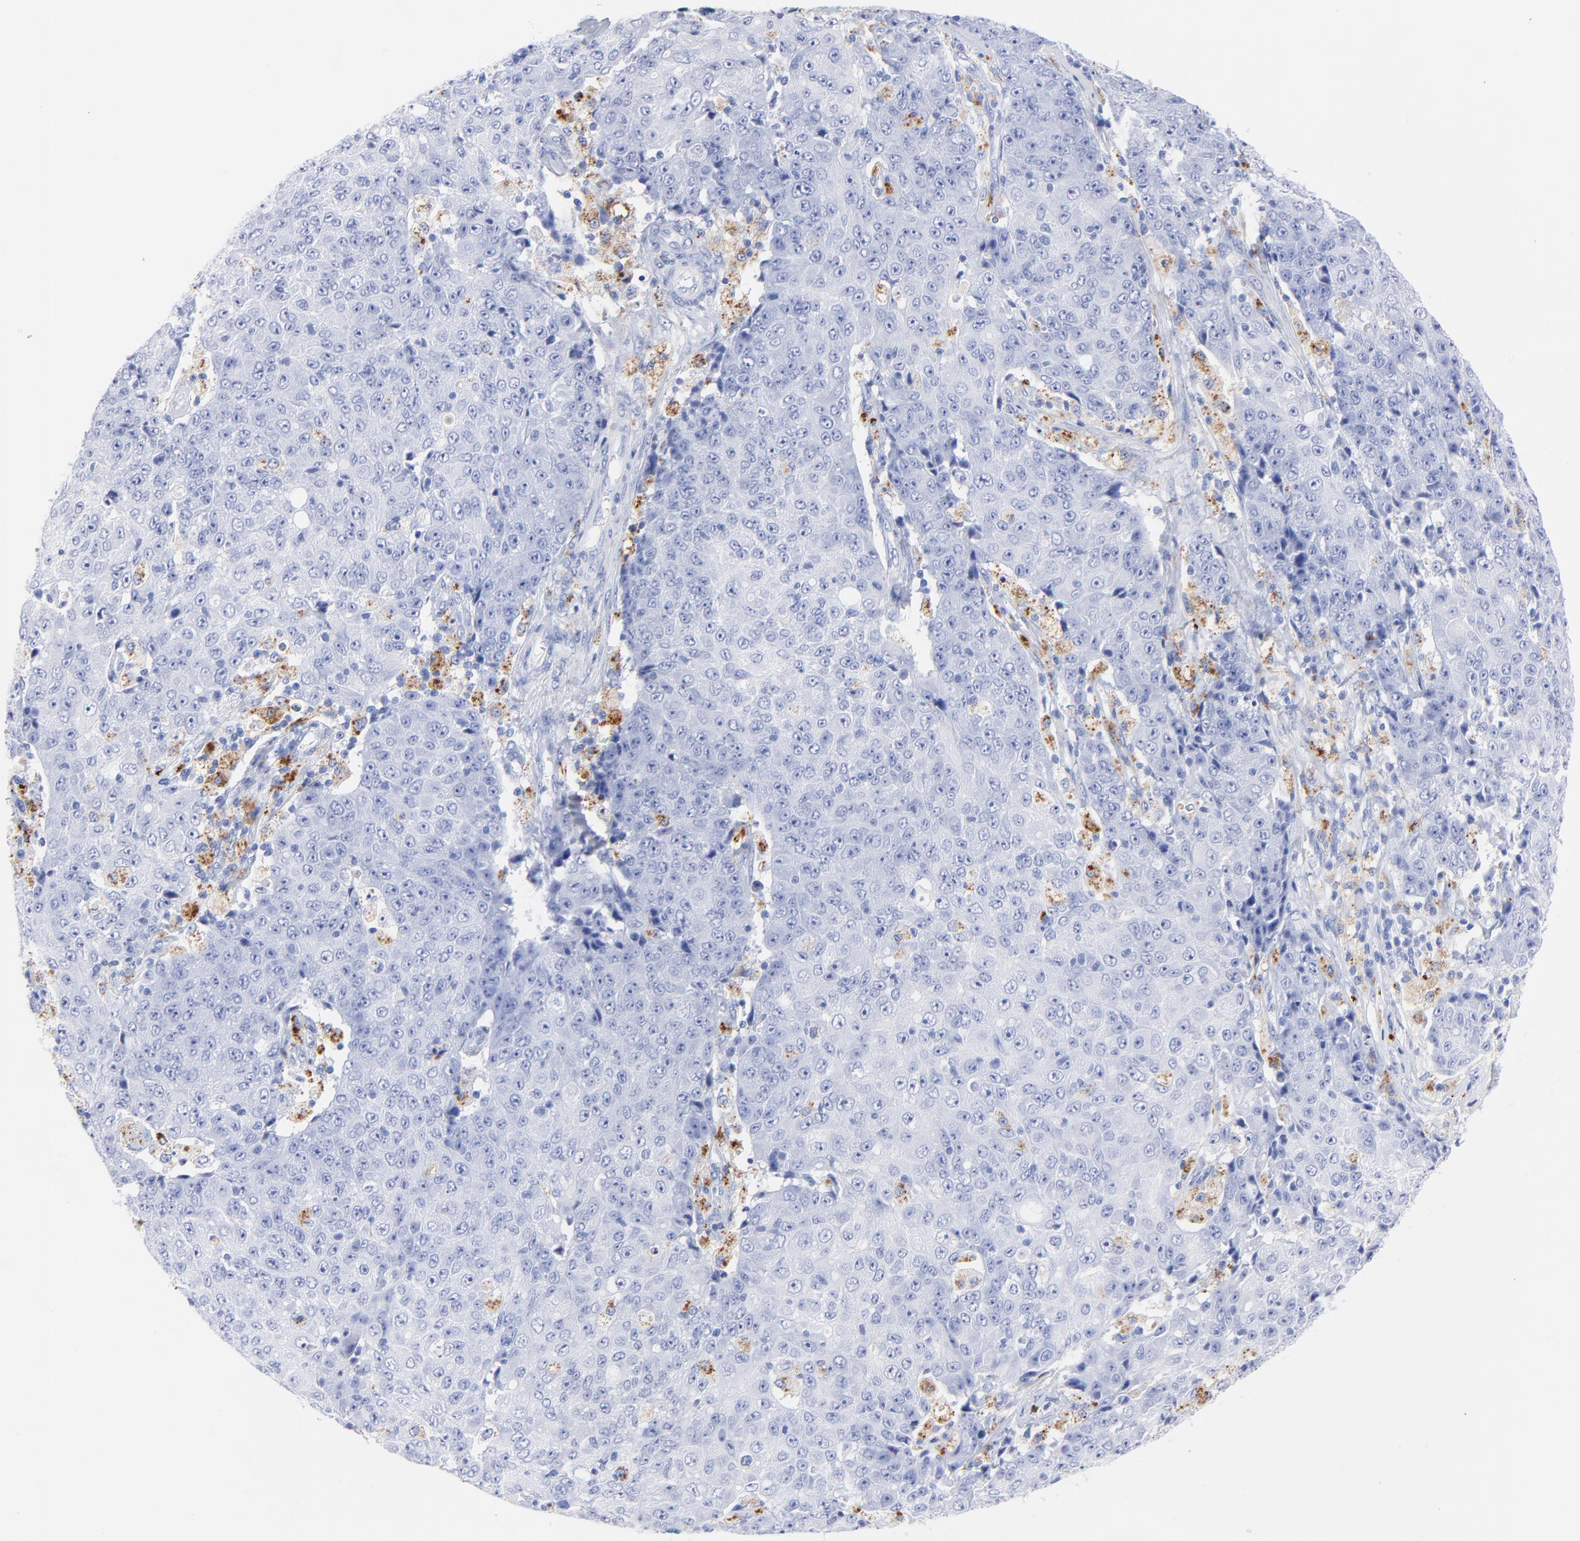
{"staining": {"intensity": "negative", "quantity": "none", "location": "none"}, "tissue": "ovarian cancer", "cell_type": "Tumor cells", "image_type": "cancer", "snomed": [{"axis": "morphology", "description": "Carcinoma, endometroid"}, {"axis": "topography", "description": "Ovary"}], "caption": "Immunohistochemical staining of ovarian cancer (endometroid carcinoma) demonstrates no significant staining in tumor cells. The staining was performed using DAB (3,3'-diaminobenzidine) to visualize the protein expression in brown, while the nuclei were stained in blue with hematoxylin (Magnification: 20x).", "gene": "CPVL", "patient": {"sex": "female", "age": 42}}